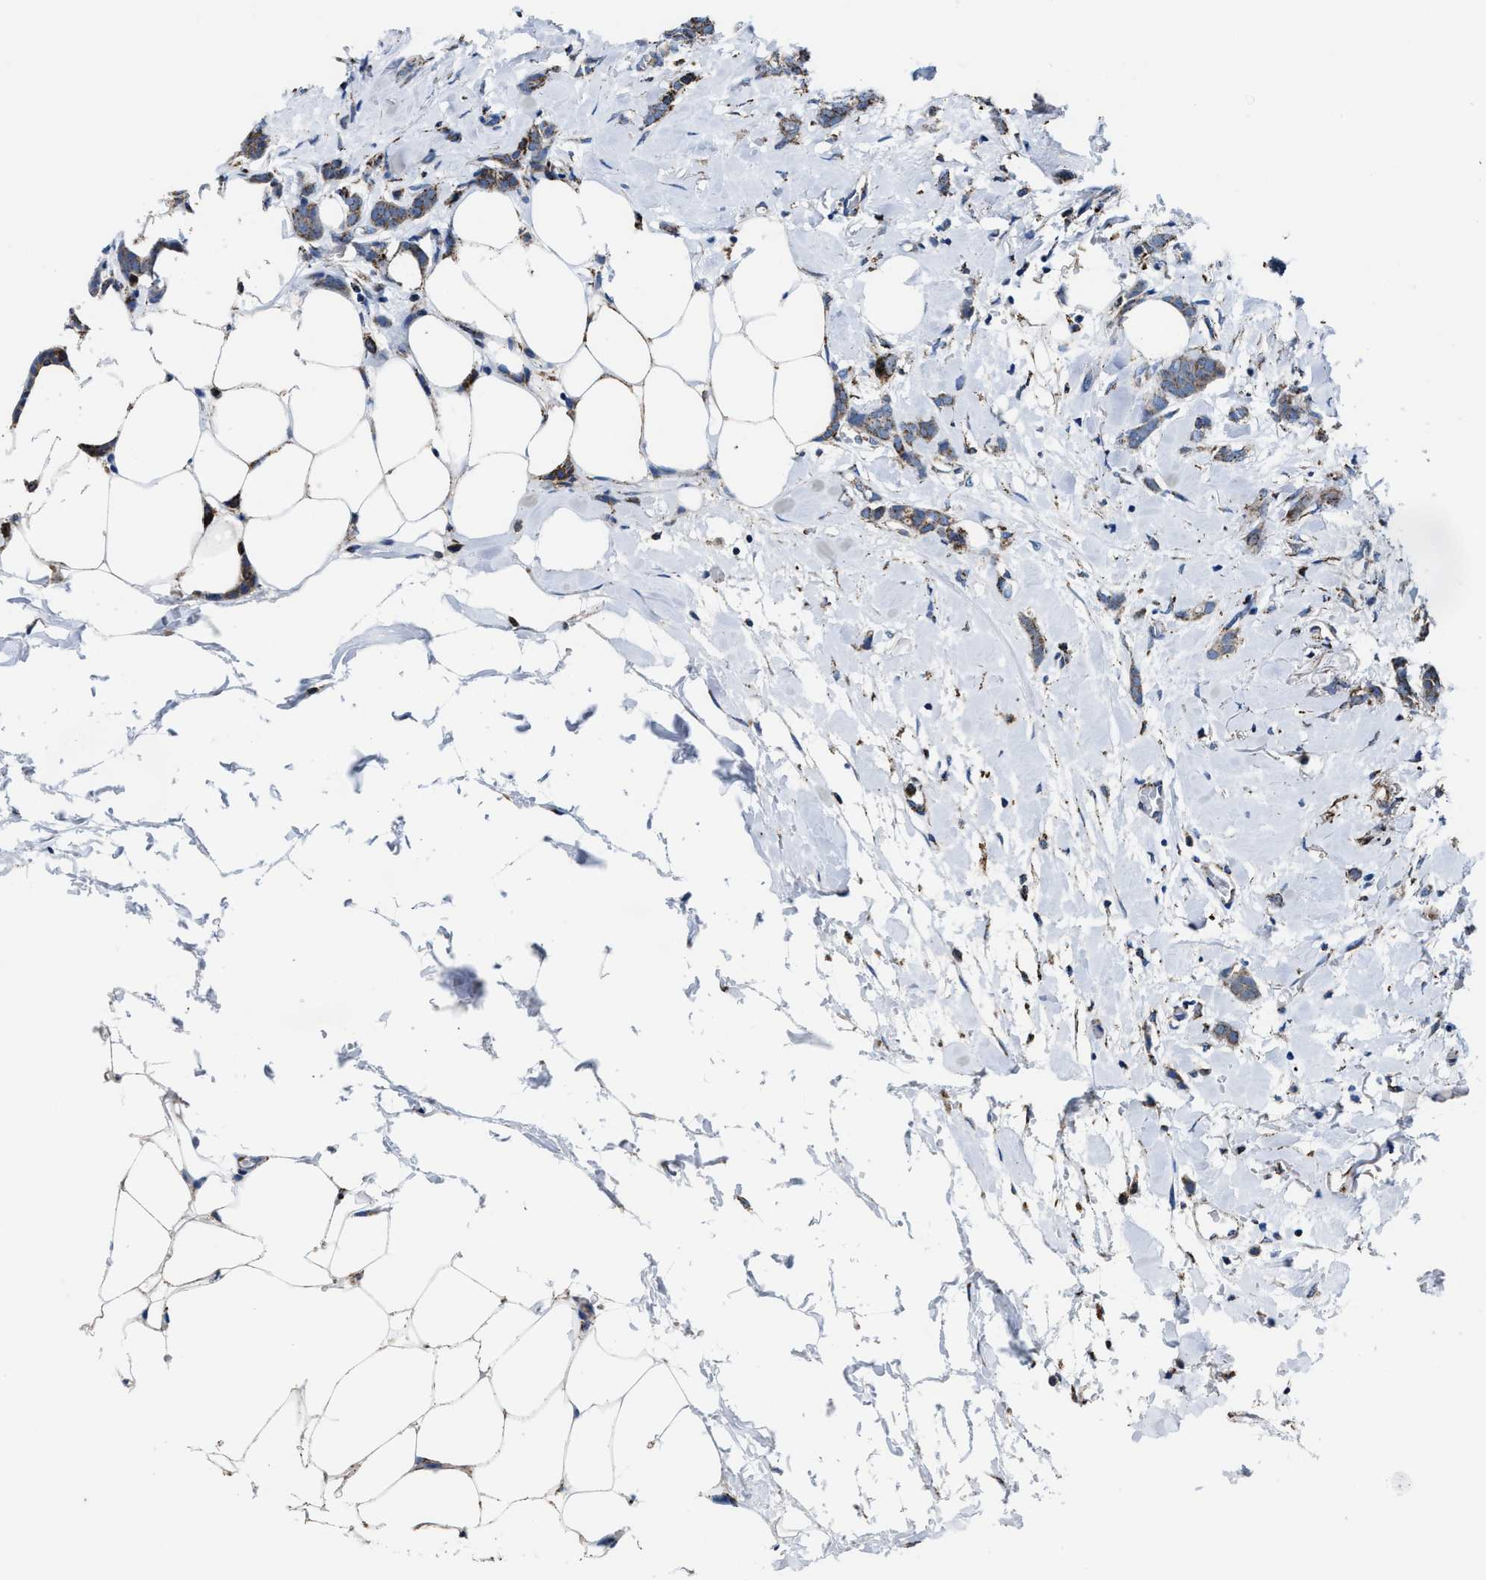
{"staining": {"intensity": "moderate", "quantity": "25%-75%", "location": "cytoplasmic/membranous"}, "tissue": "breast cancer", "cell_type": "Tumor cells", "image_type": "cancer", "snomed": [{"axis": "morphology", "description": "Lobular carcinoma, in situ"}, {"axis": "morphology", "description": "Lobular carcinoma"}, {"axis": "topography", "description": "Breast"}], "caption": "This image exhibits immunohistochemistry (IHC) staining of human breast lobular carcinoma in situ, with medium moderate cytoplasmic/membranous positivity in approximately 25%-75% of tumor cells.", "gene": "ALDH1B1", "patient": {"sex": "female", "age": 41}}